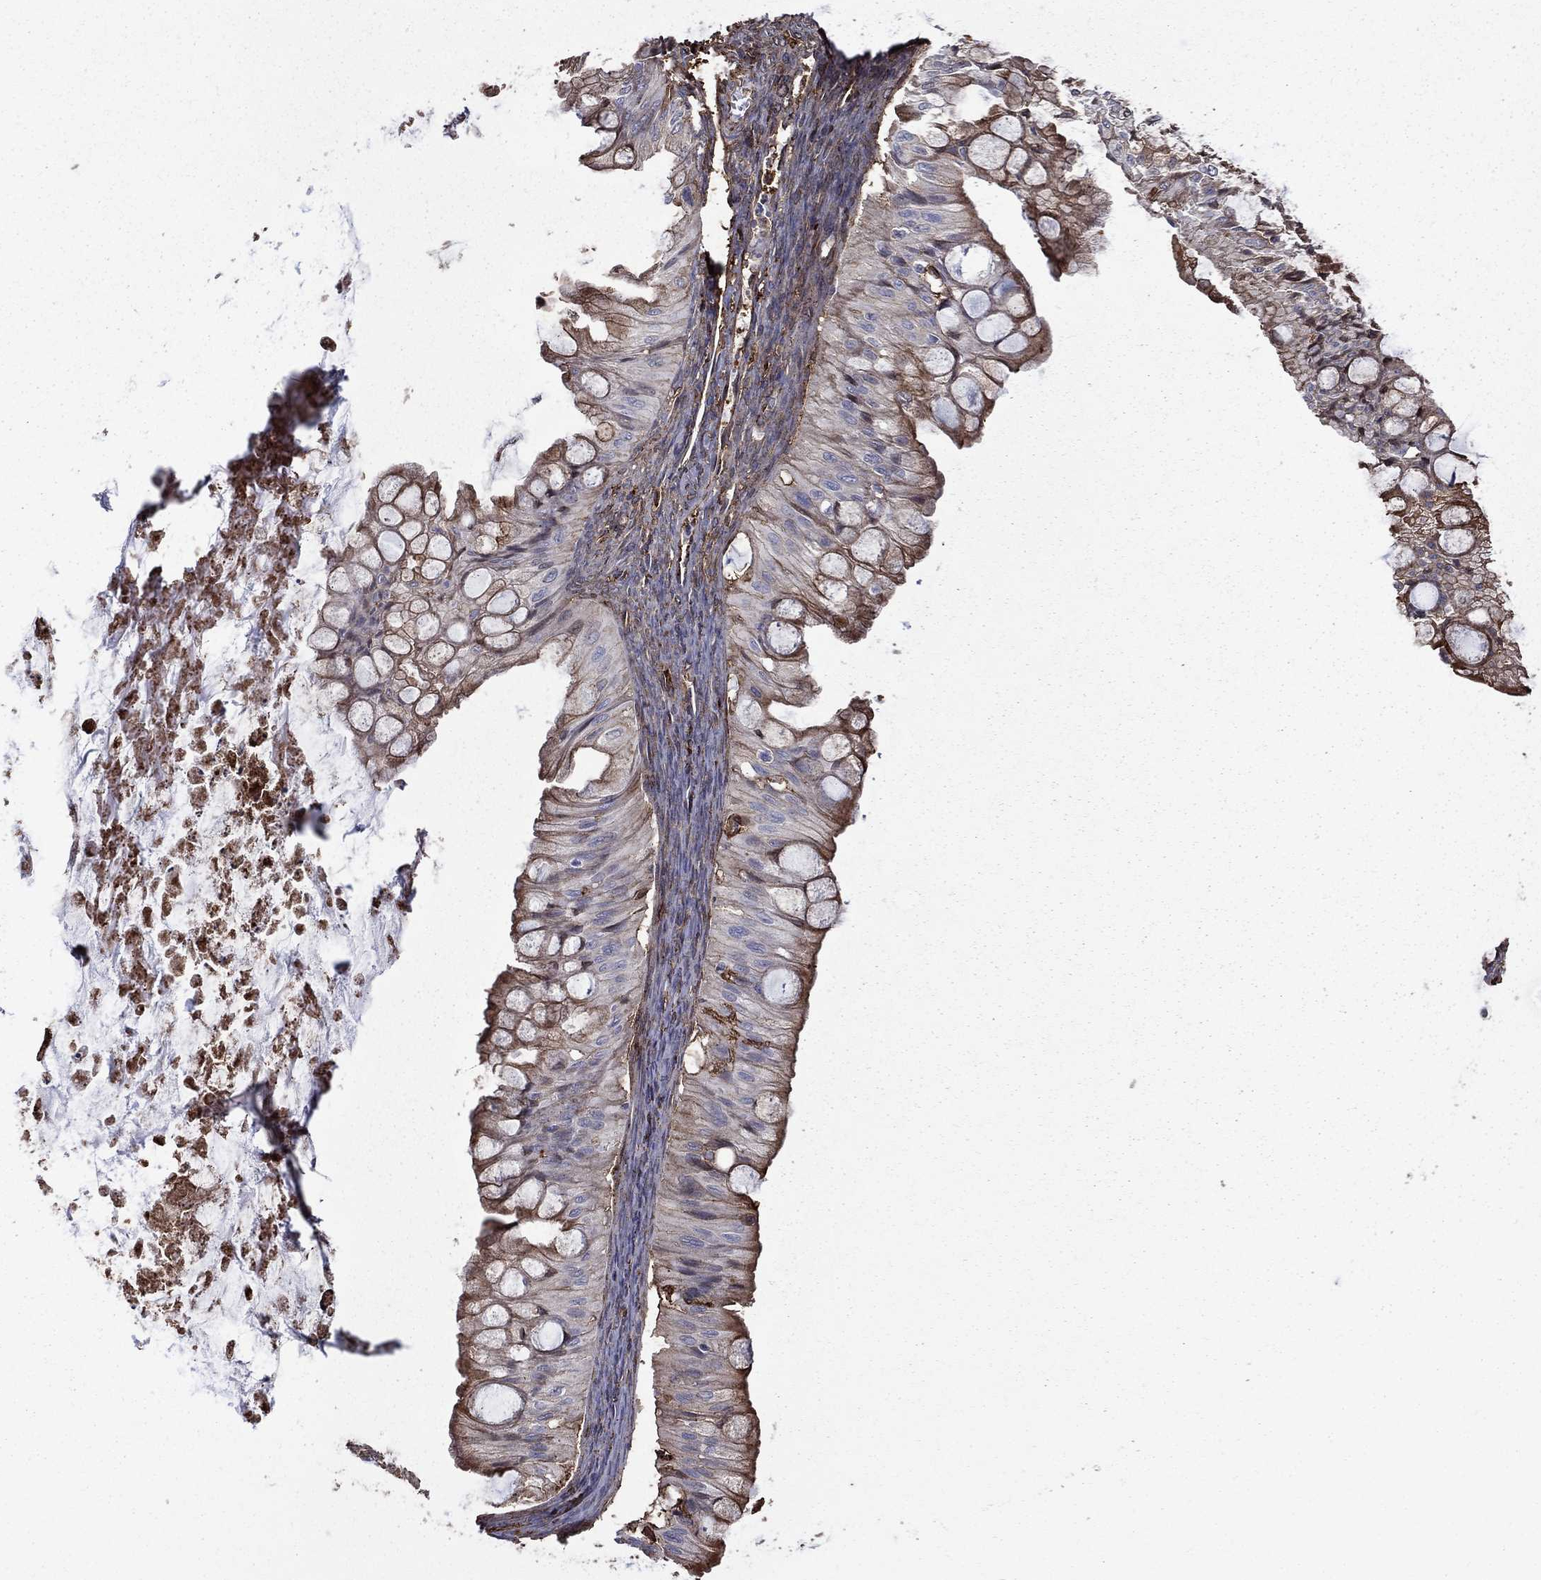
{"staining": {"intensity": "moderate", "quantity": "<25%", "location": "cytoplasmic/membranous"}, "tissue": "ovarian cancer", "cell_type": "Tumor cells", "image_type": "cancer", "snomed": [{"axis": "morphology", "description": "Cystadenocarcinoma, mucinous, NOS"}, {"axis": "topography", "description": "Ovary"}], "caption": "A brown stain shows moderate cytoplasmic/membranous expression of a protein in human mucinous cystadenocarcinoma (ovarian) tumor cells.", "gene": "PLAU", "patient": {"sex": "female", "age": 57}}